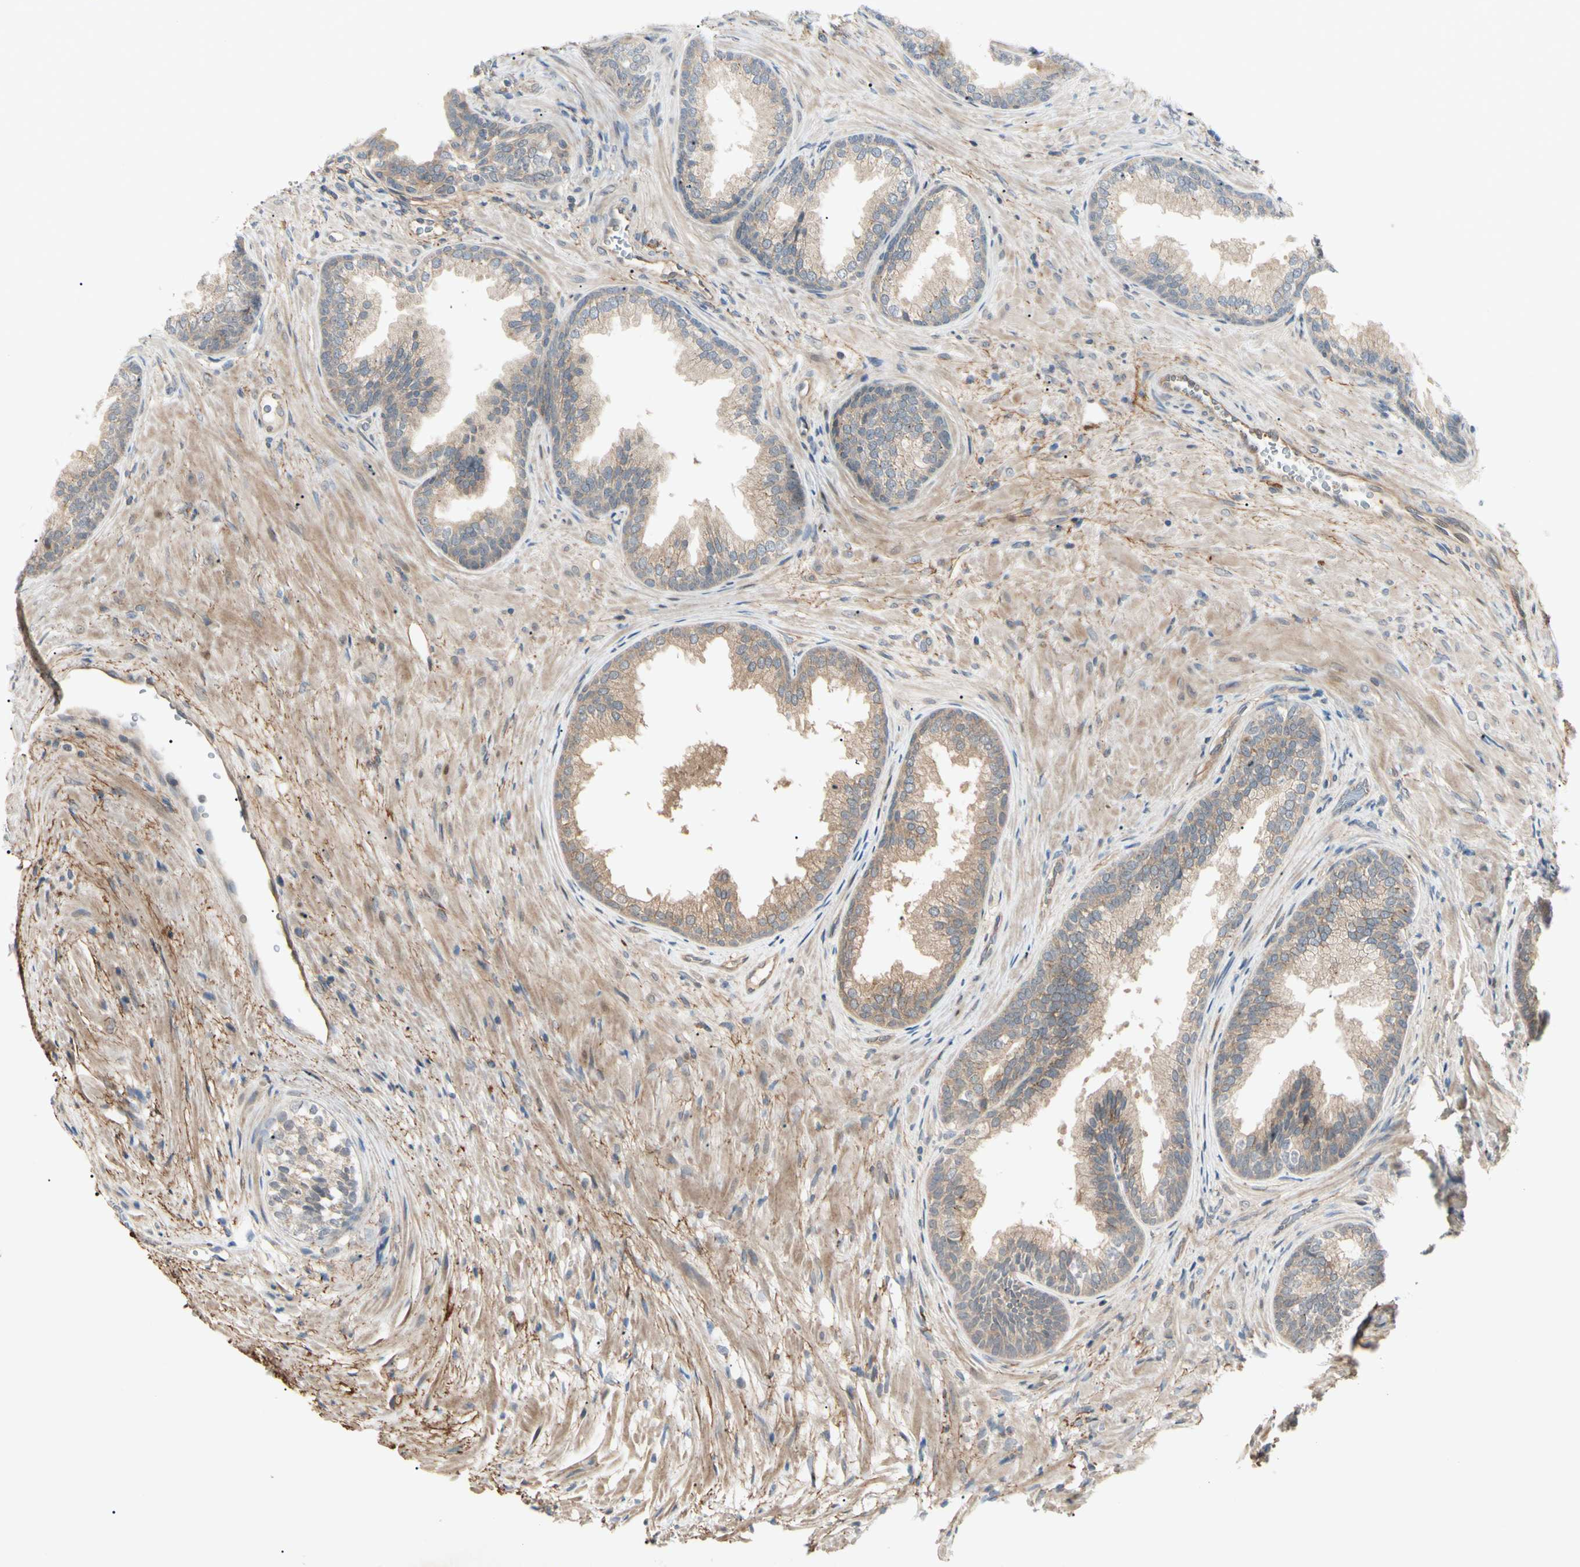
{"staining": {"intensity": "moderate", "quantity": ">75%", "location": "cytoplasmic/membranous"}, "tissue": "prostate", "cell_type": "Glandular cells", "image_type": "normal", "snomed": [{"axis": "morphology", "description": "Normal tissue, NOS"}, {"axis": "topography", "description": "Prostate"}], "caption": "Immunohistochemical staining of unremarkable human prostate reveals >75% levels of moderate cytoplasmic/membranous protein staining in approximately >75% of glandular cells. (brown staining indicates protein expression, while blue staining denotes nuclei).", "gene": "F2R", "patient": {"sex": "male", "age": 76}}